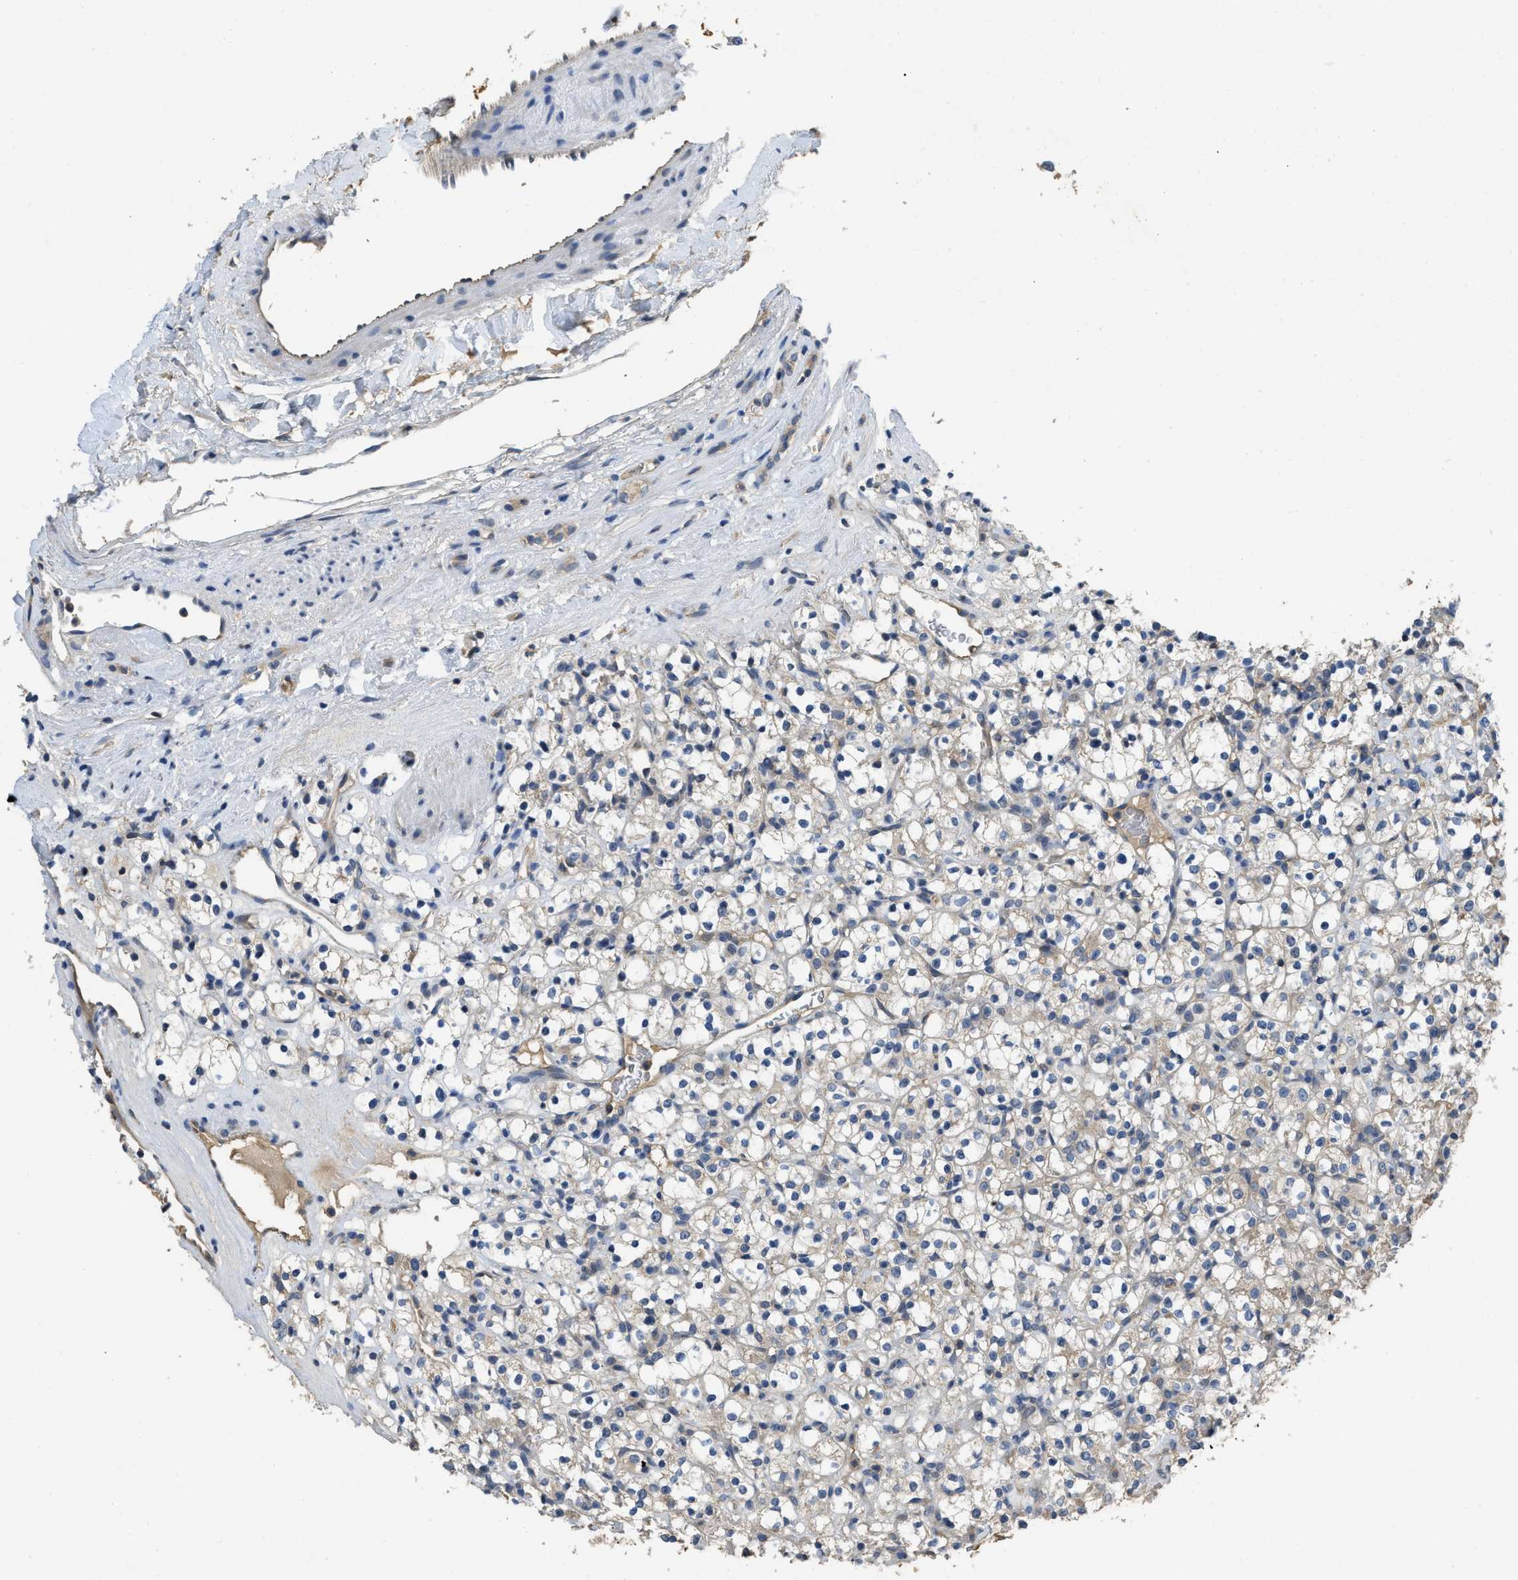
{"staining": {"intensity": "weak", "quantity": ">75%", "location": "cytoplasmic/membranous"}, "tissue": "renal cancer", "cell_type": "Tumor cells", "image_type": "cancer", "snomed": [{"axis": "morphology", "description": "Normal tissue, NOS"}, {"axis": "morphology", "description": "Adenocarcinoma, NOS"}, {"axis": "topography", "description": "Kidney"}], "caption": "Renal cancer stained with a protein marker exhibits weak staining in tumor cells.", "gene": "PPP3CA", "patient": {"sex": "female", "age": 72}}